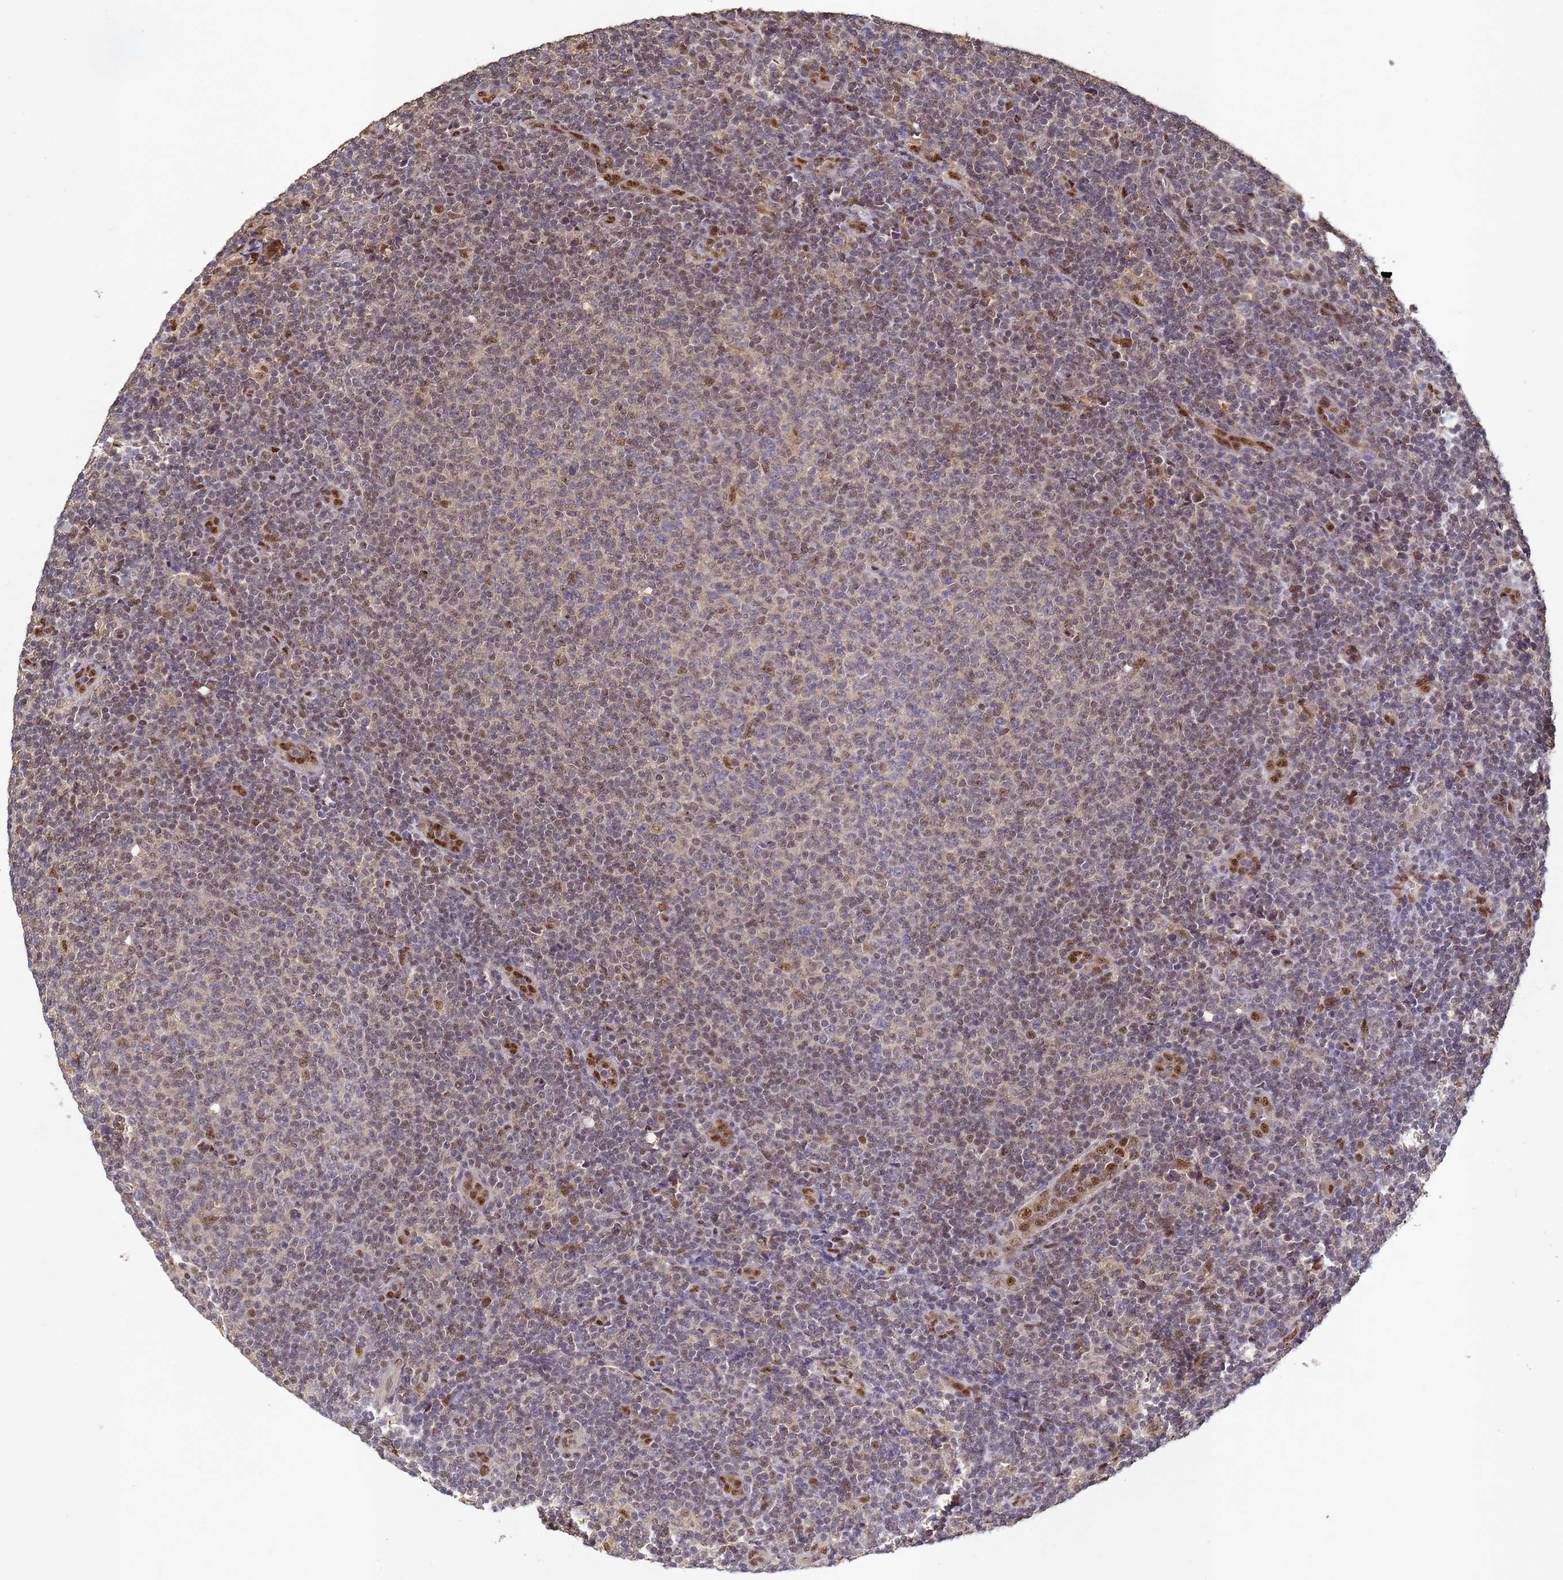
{"staining": {"intensity": "moderate", "quantity": "<25%", "location": "nuclear"}, "tissue": "lymphoma", "cell_type": "Tumor cells", "image_type": "cancer", "snomed": [{"axis": "morphology", "description": "Malignant lymphoma, non-Hodgkin's type, Low grade"}, {"axis": "topography", "description": "Lymph node"}], "caption": "Lymphoma stained with immunohistochemistry (IHC) exhibits moderate nuclear expression in approximately <25% of tumor cells. (Stains: DAB in brown, nuclei in blue, Microscopy: brightfield microscopy at high magnification).", "gene": "SECISBP2", "patient": {"sex": "male", "age": 66}}